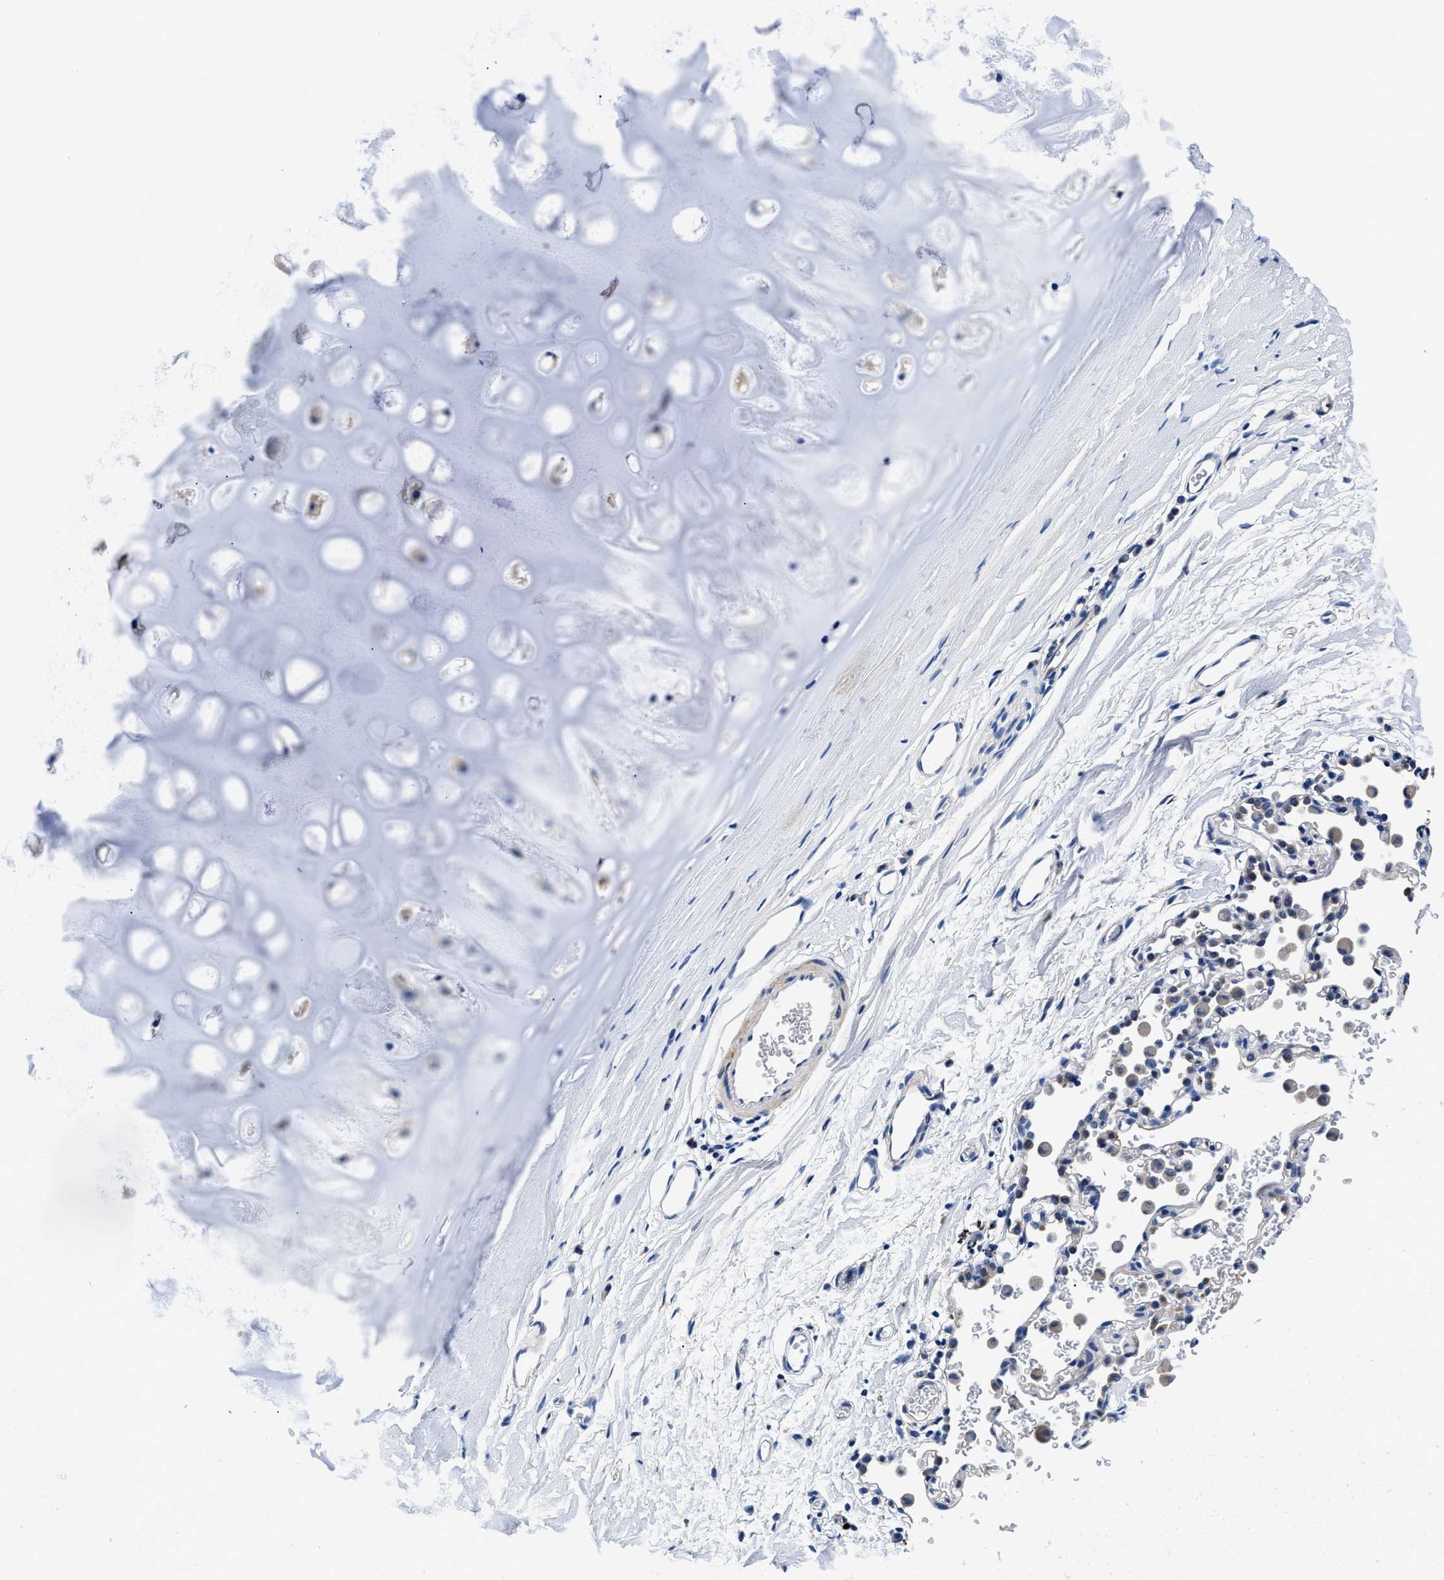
{"staining": {"intensity": "weak", "quantity": "25%-75%", "location": "cytoplasmic/membranous"}, "tissue": "adipose tissue", "cell_type": "Adipocytes", "image_type": "normal", "snomed": [{"axis": "morphology", "description": "Normal tissue, NOS"}, {"axis": "topography", "description": "Cartilage tissue"}, {"axis": "topography", "description": "Bronchus"}], "caption": "Adipose tissue stained for a protein (brown) reveals weak cytoplasmic/membranous positive positivity in approximately 25%-75% of adipocytes.", "gene": "NEU1", "patient": {"sex": "female", "age": 53}}